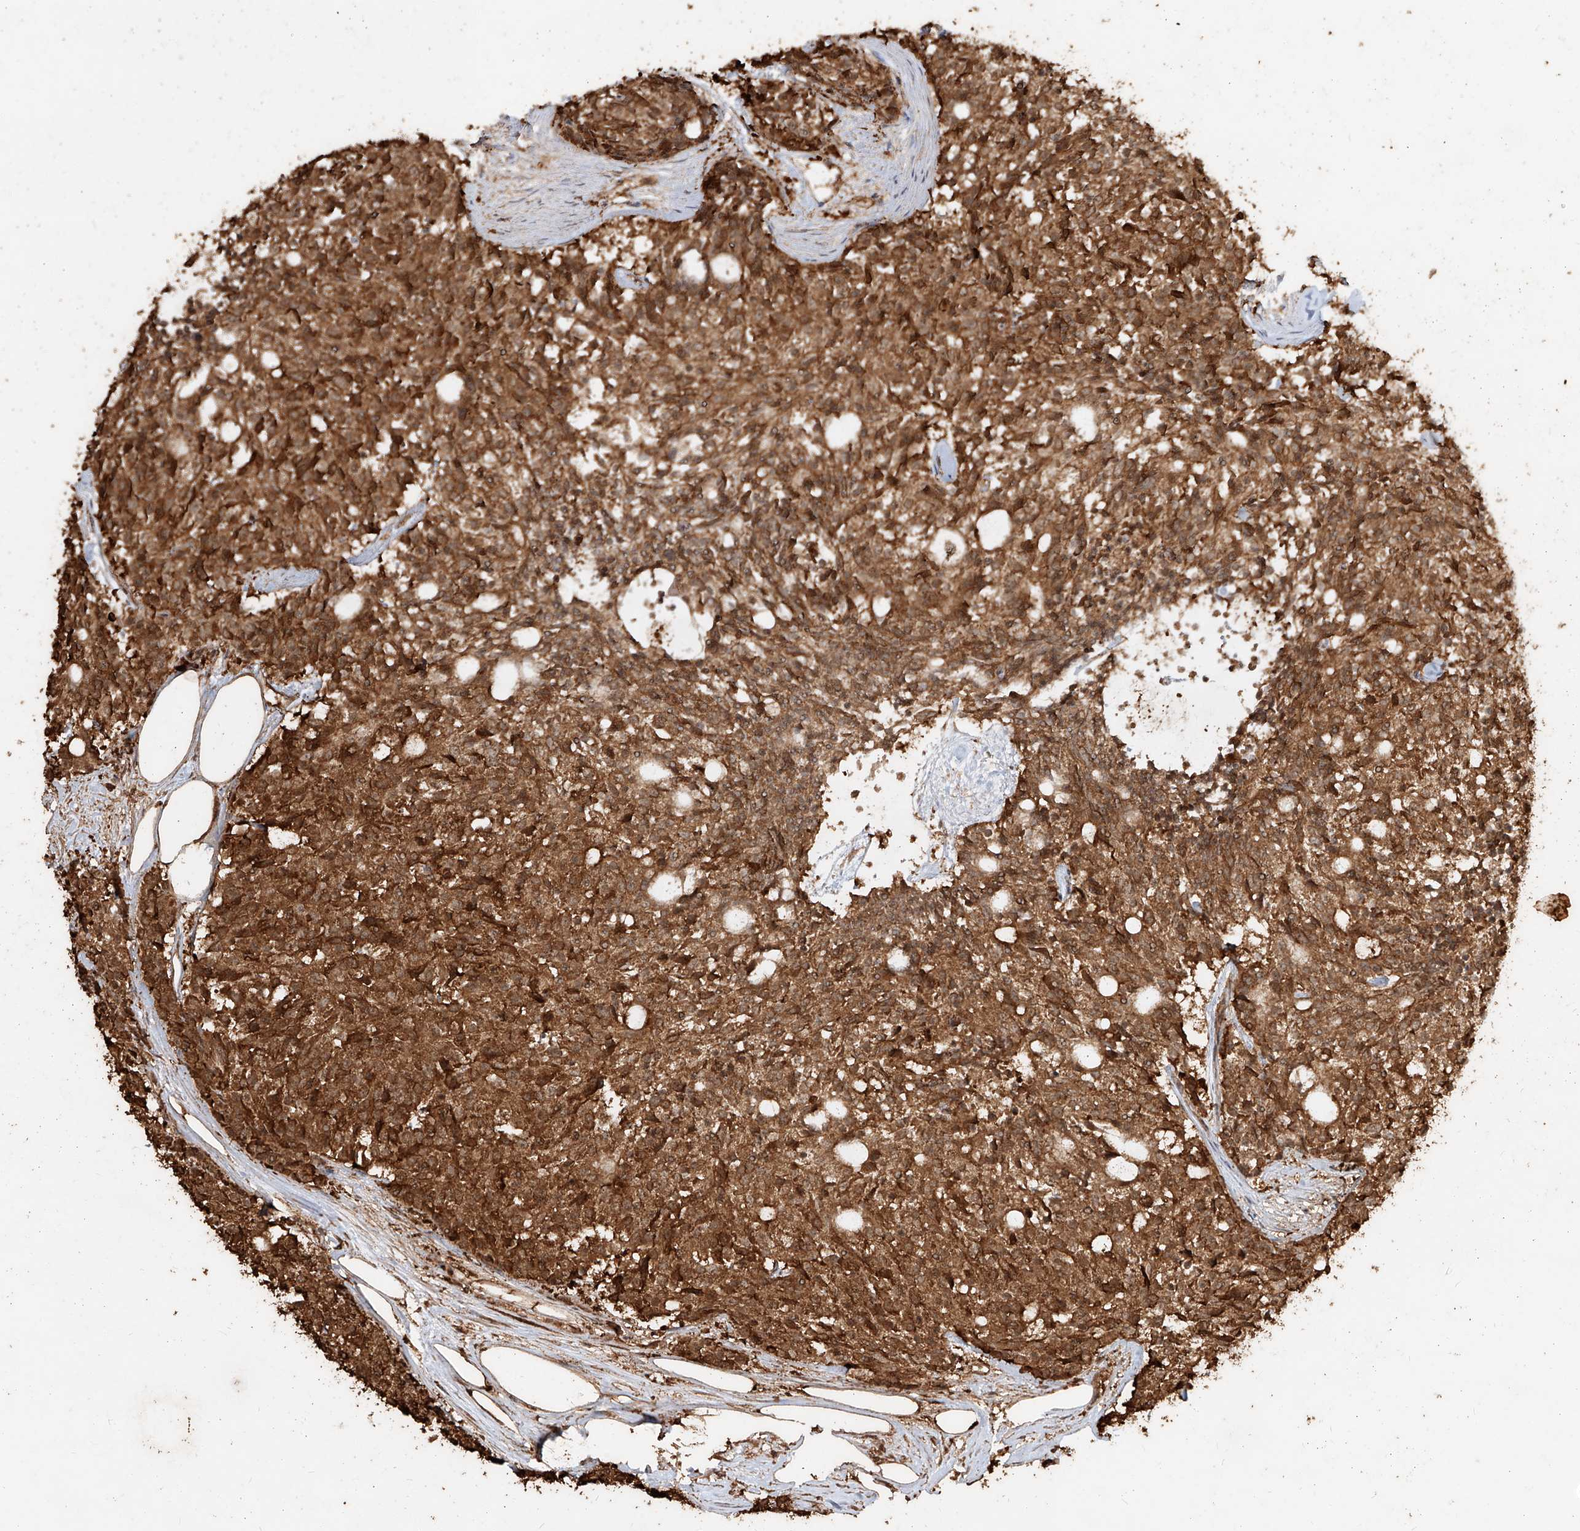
{"staining": {"intensity": "strong", "quantity": ">75%", "location": "cytoplasmic/membranous,nuclear"}, "tissue": "carcinoid", "cell_type": "Tumor cells", "image_type": "cancer", "snomed": [{"axis": "morphology", "description": "Carcinoid, malignant, NOS"}, {"axis": "topography", "description": "Pancreas"}], "caption": "Protein expression analysis of human carcinoid reveals strong cytoplasmic/membranous and nuclear positivity in approximately >75% of tumor cells.", "gene": "ZNF660", "patient": {"sex": "female", "age": 54}}